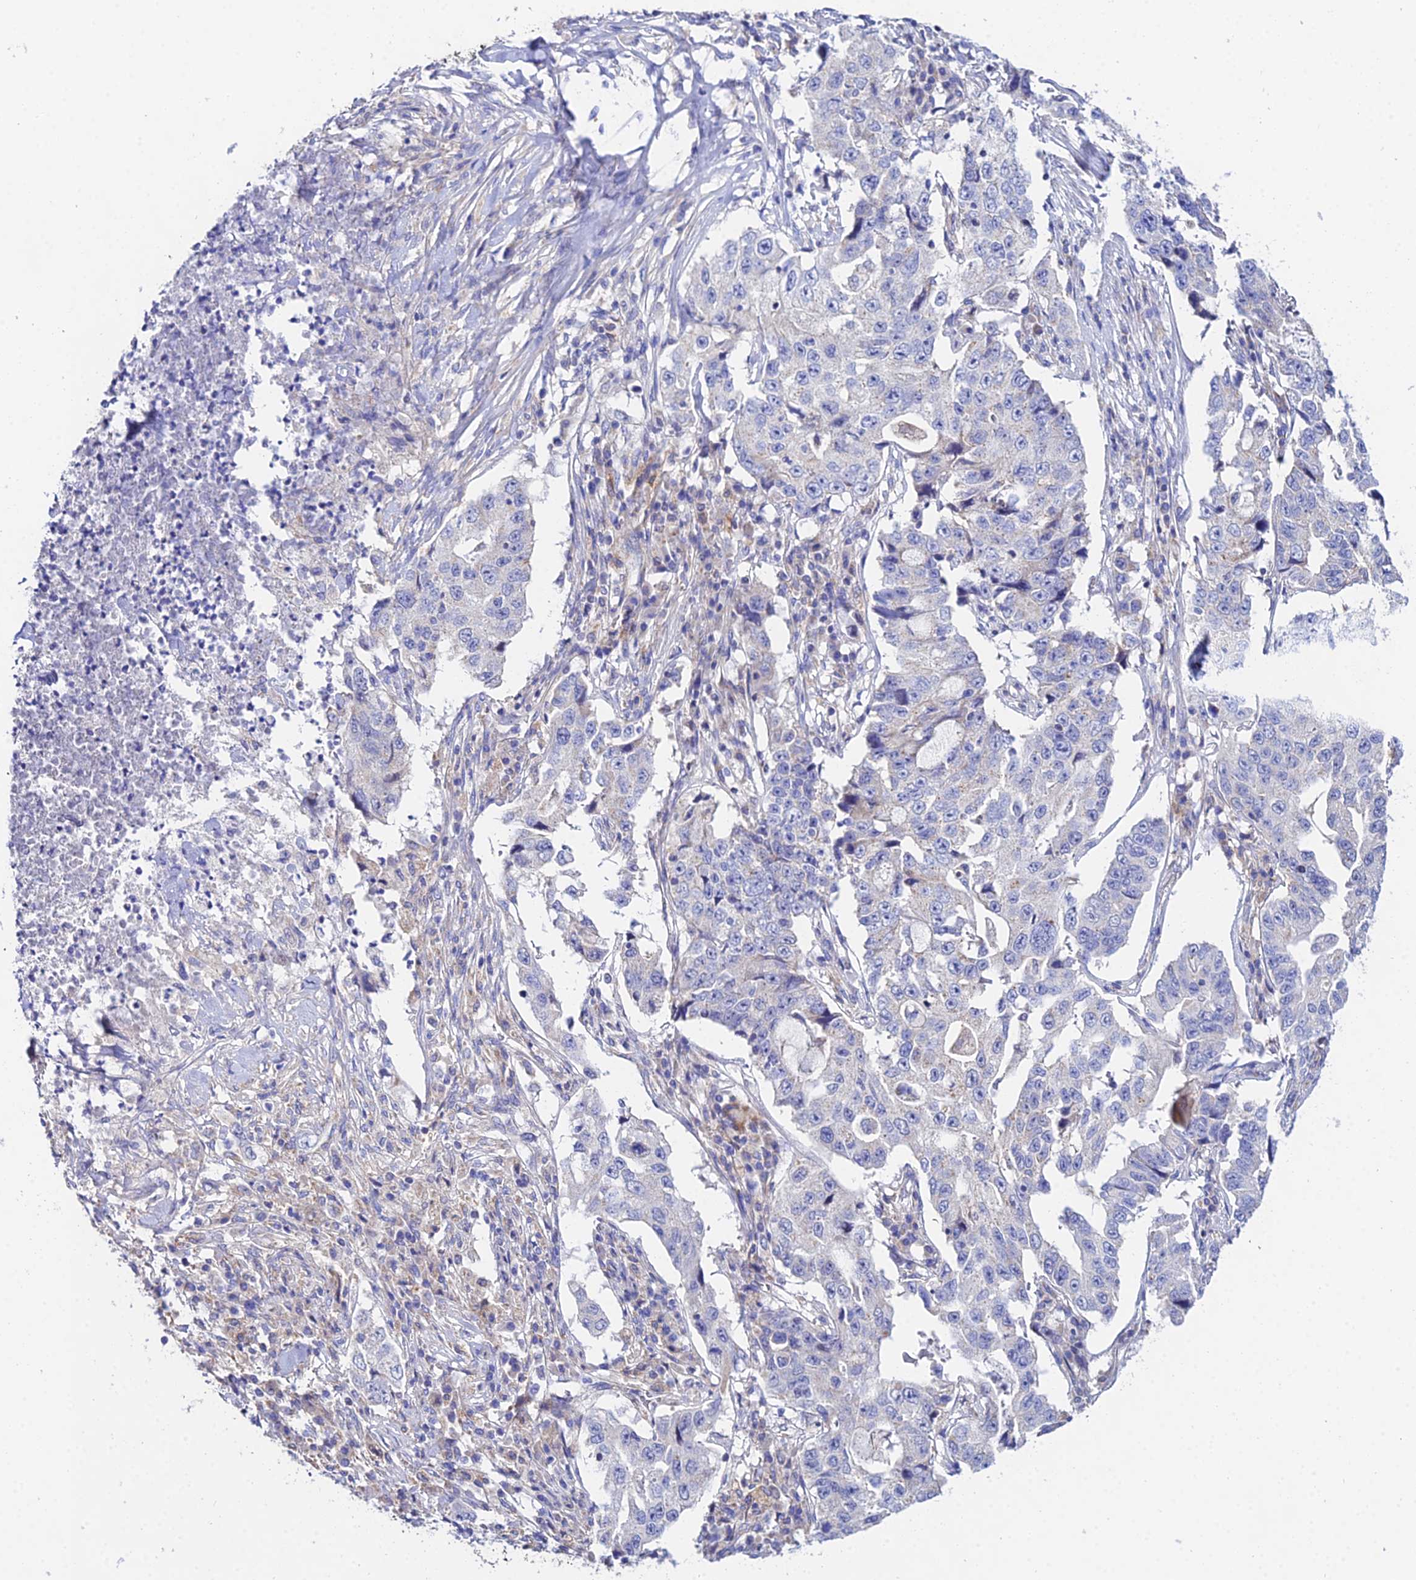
{"staining": {"intensity": "negative", "quantity": "none", "location": "none"}, "tissue": "lung cancer", "cell_type": "Tumor cells", "image_type": "cancer", "snomed": [{"axis": "morphology", "description": "Adenocarcinoma, NOS"}, {"axis": "topography", "description": "Lung"}], "caption": "DAB immunohistochemical staining of lung cancer (adenocarcinoma) demonstrates no significant positivity in tumor cells.", "gene": "PPP2R2C", "patient": {"sex": "female", "age": 51}}